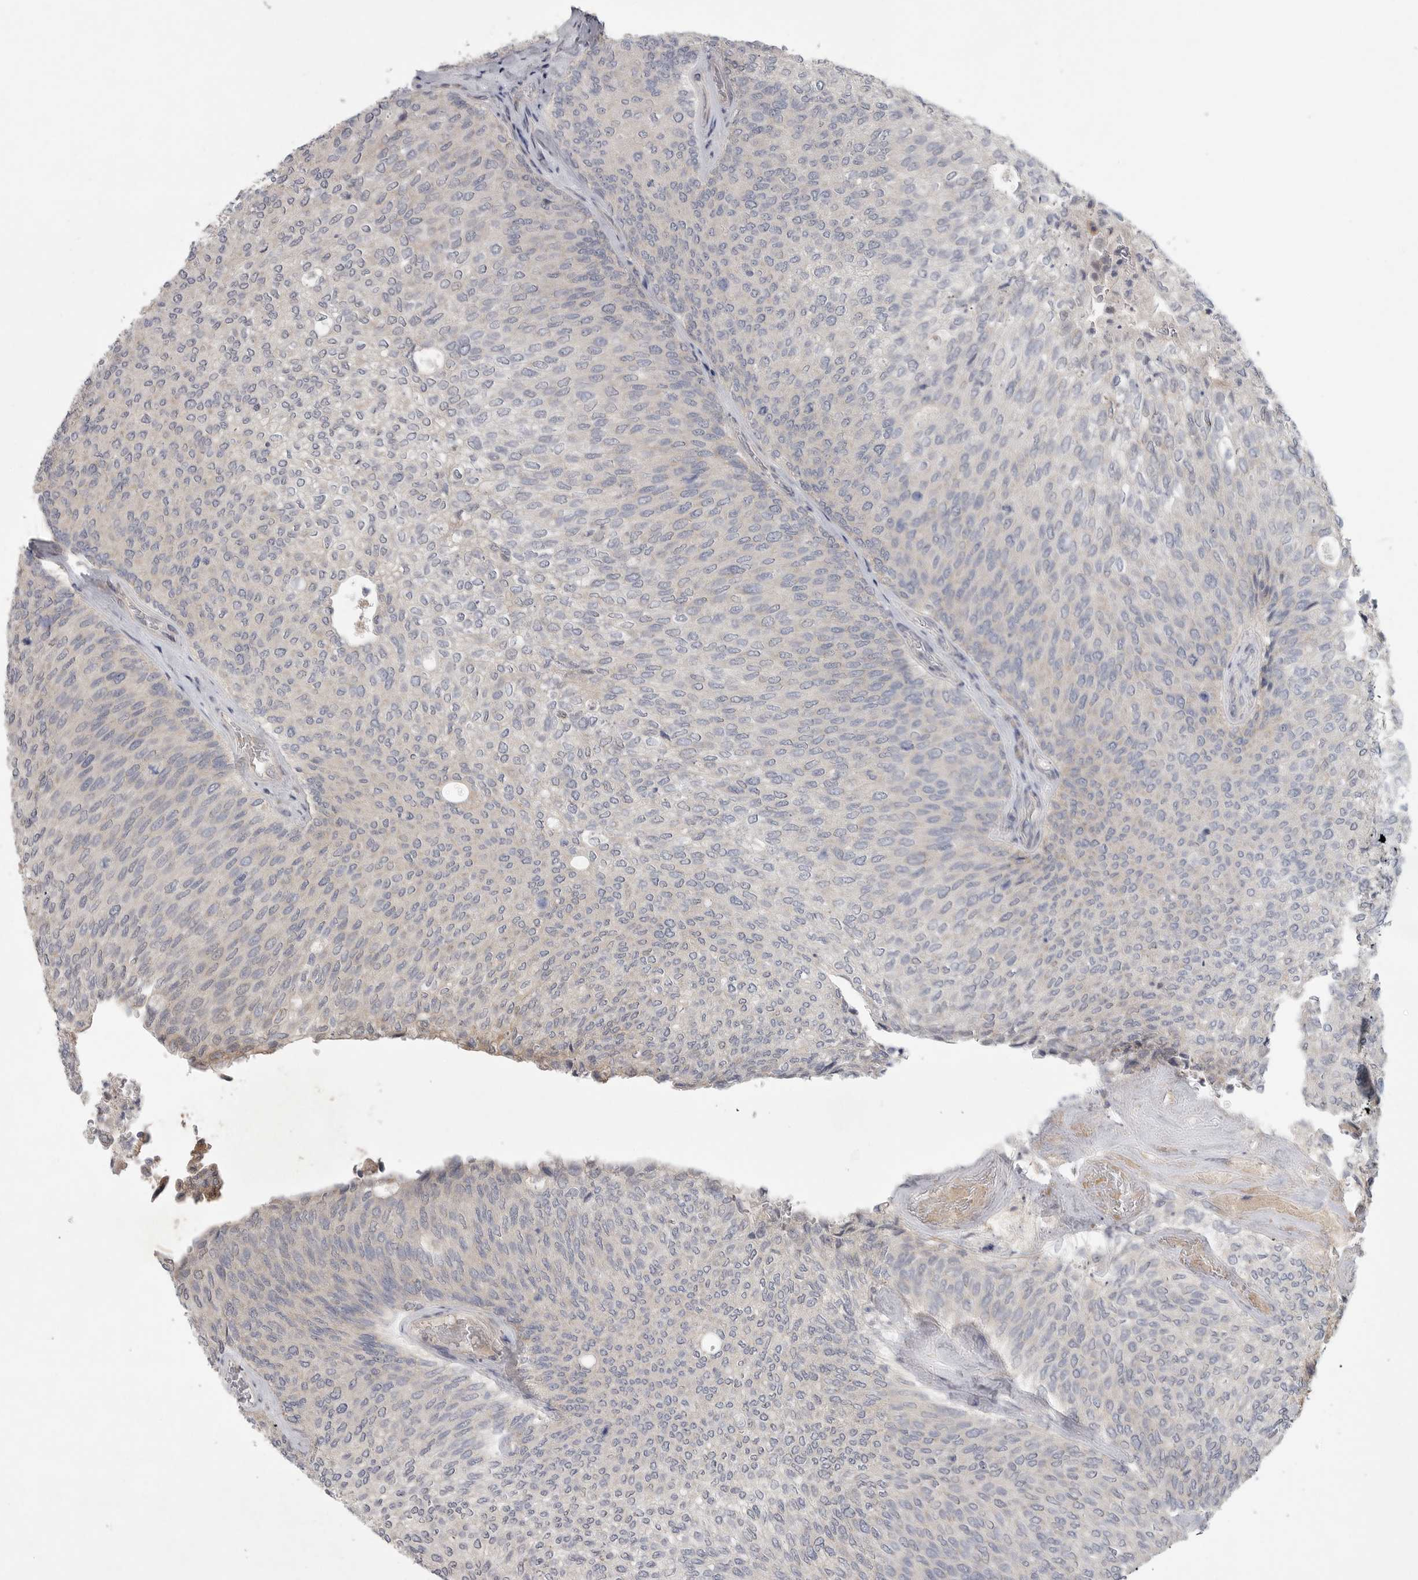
{"staining": {"intensity": "negative", "quantity": "none", "location": "none"}, "tissue": "urothelial cancer", "cell_type": "Tumor cells", "image_type": "cancer", "snomed": [{"axis": "morphology", "description": "Urothelial carcinoma, Low grade"}, {"axis": "topography", "description": "Urinary bladder"}], "caption": "Immunohistochemistry micrograph of neoplastic tissue: human low-grade urothelial carcinoma stained with DAB (3,3'-diaminobenzidine) shows no significant protein staining in tumor cells.", "gene": "FBXO43", "patient": {"sex": "female", "age": 79}}